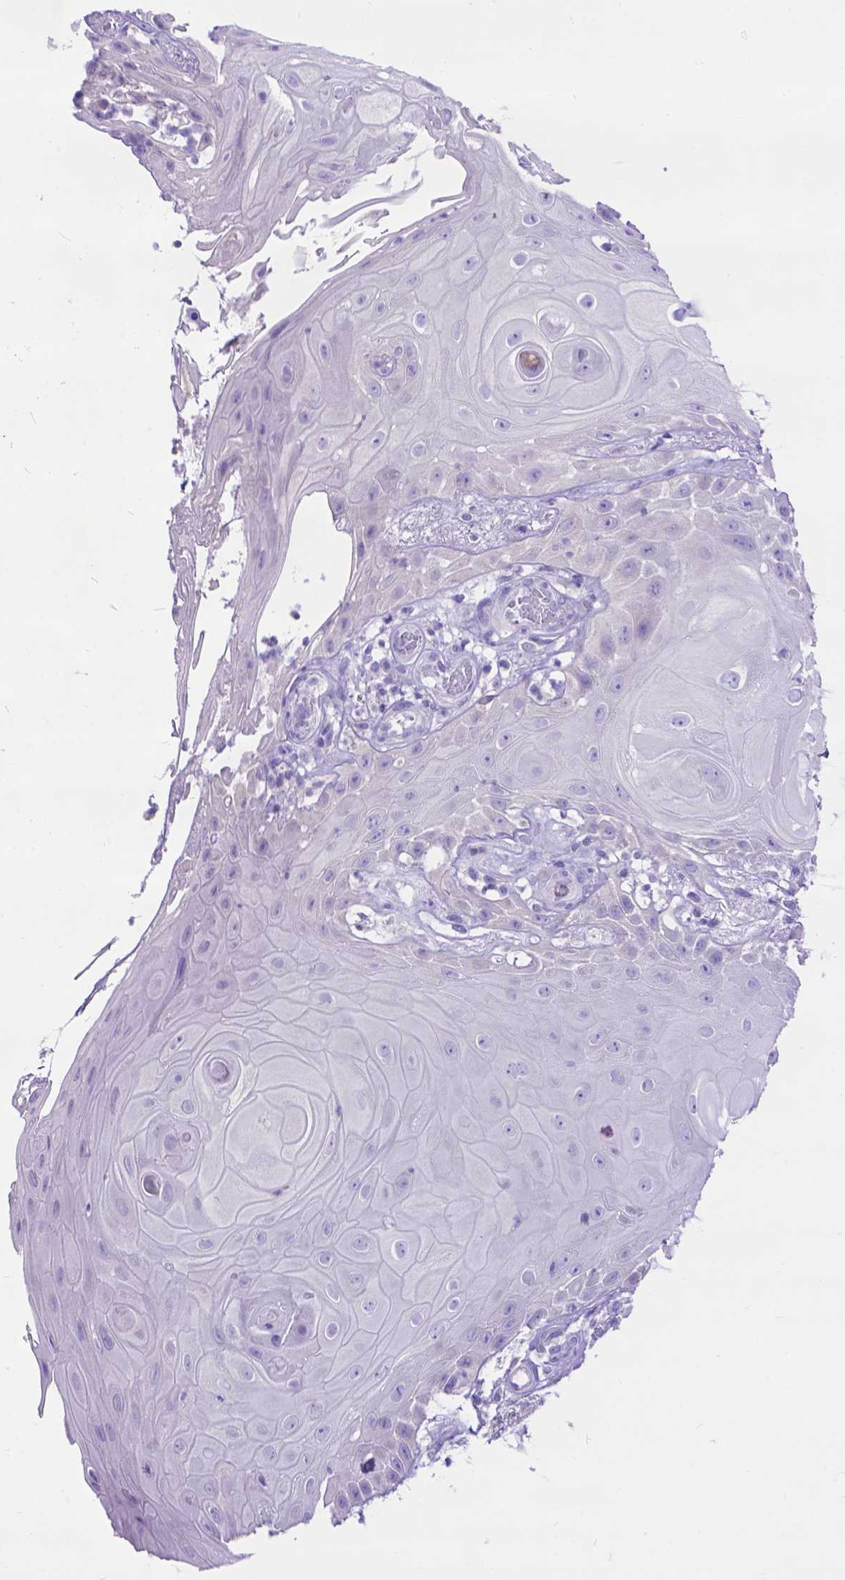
{"staining": {"intensity": "negative", "quantity": "none", "location": "none"}, "tissue": "skin cancer", "cell_type": "Tumor cells", "image_type": "cancer", "snomed": [{"axis": "morphology", "description": "Squamous cell carcinoma, NOS"}, {"axis": "topography", "description": "Skin"}], "caption": "Tumor cells show no significant protein expression in skin cancer (squamous cell carcinoma).", "gene": "DHRS2", "patient": {"sex": "male", "age": 62}}